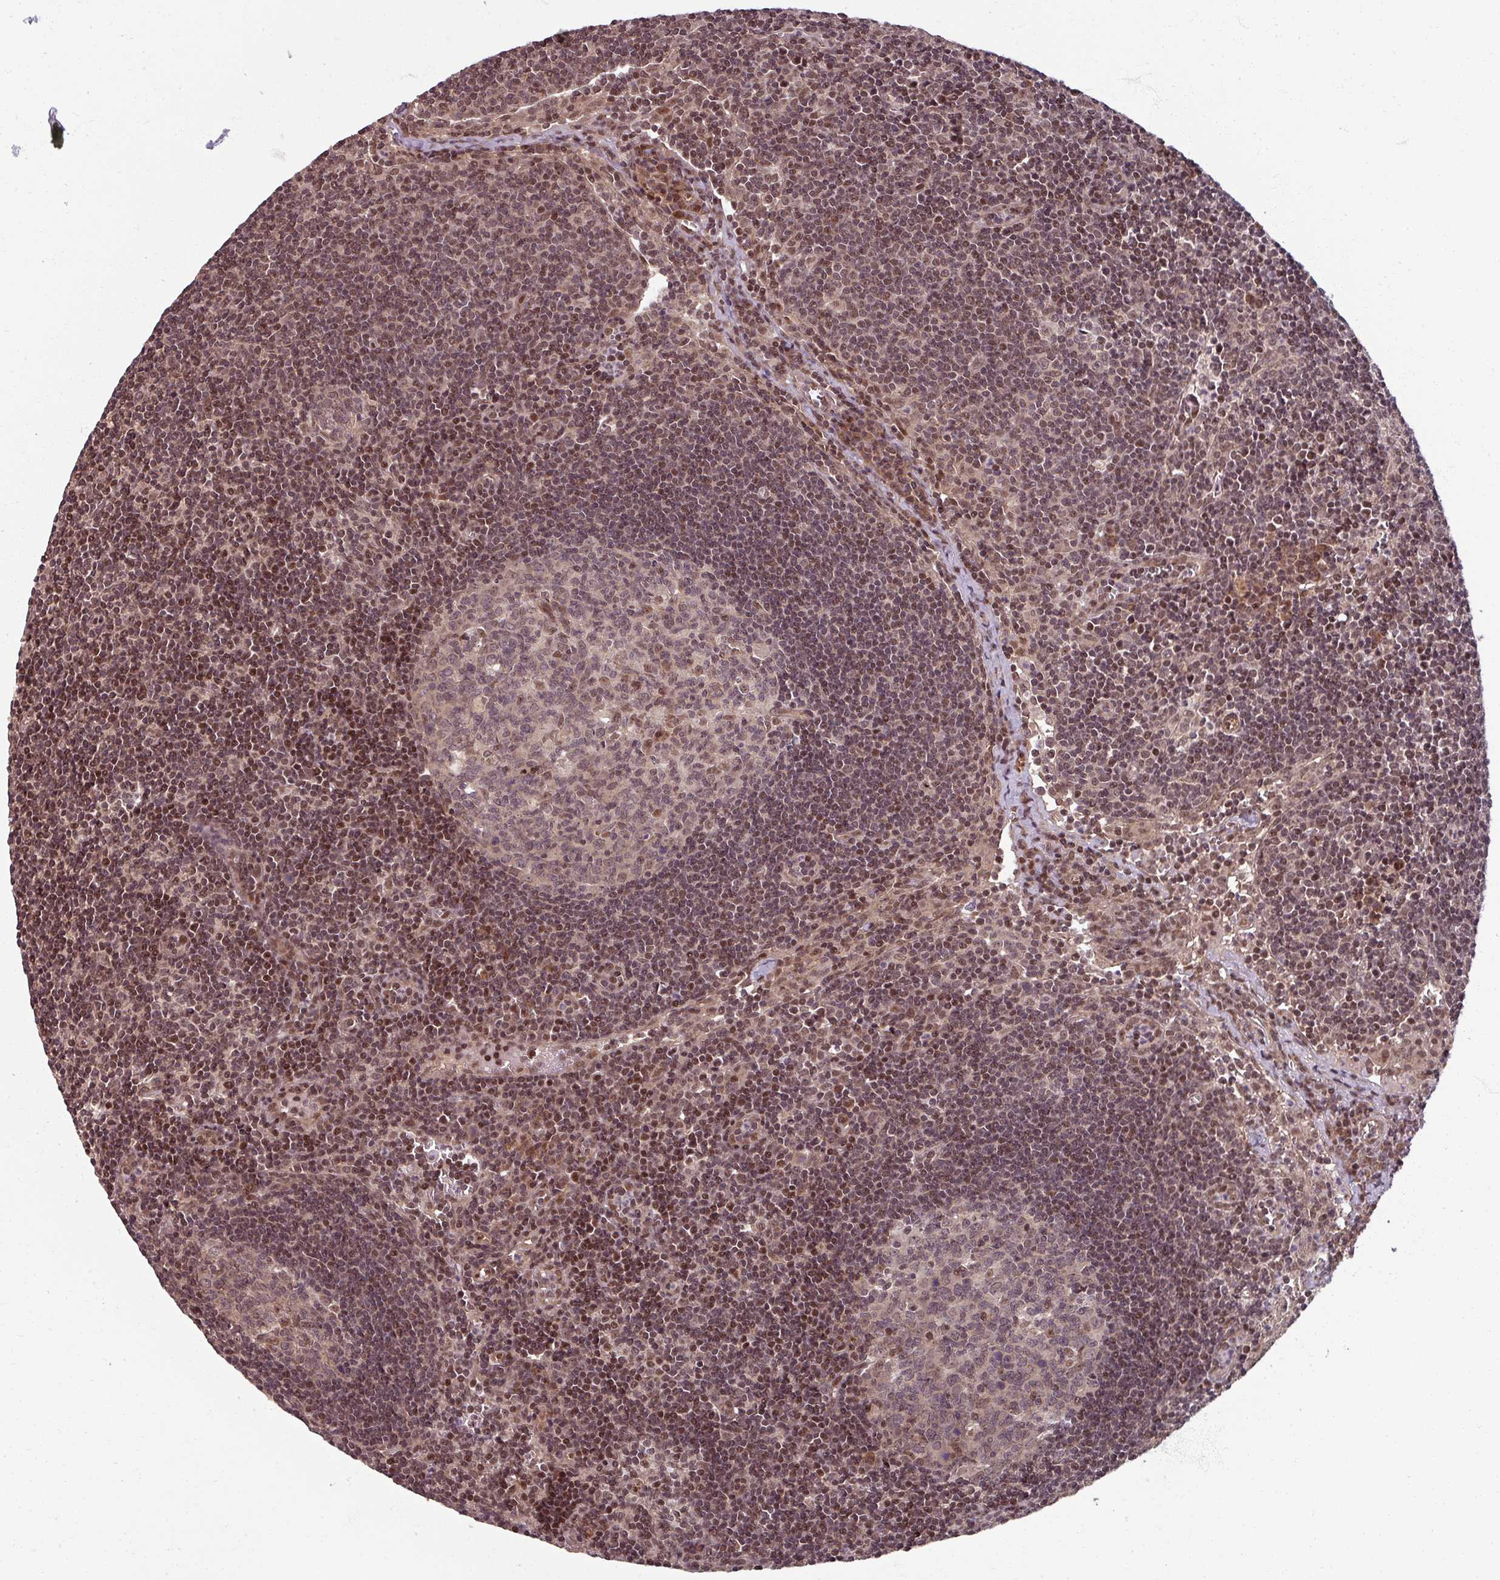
{"staining": {"intensity": "moderate", "quantity": "25%-75%", "location": "nuclear"}, "tissue": "lymph node", "cell_type": "Germinal center cells", "image_type": "normal", "snomed": [{"axis": "morphology", "description": "Normal tissue, NOS"}, {"axis": "topography", "description": "Lymph node"}], "caption": "A brown stain shows moderate nuclear staining of a protein in germinal center cells of unremarkable human lymph node. Nuclei are stained in blue.", "gene": "SWI5", "patient": {"sex": "female", "age": 29}}